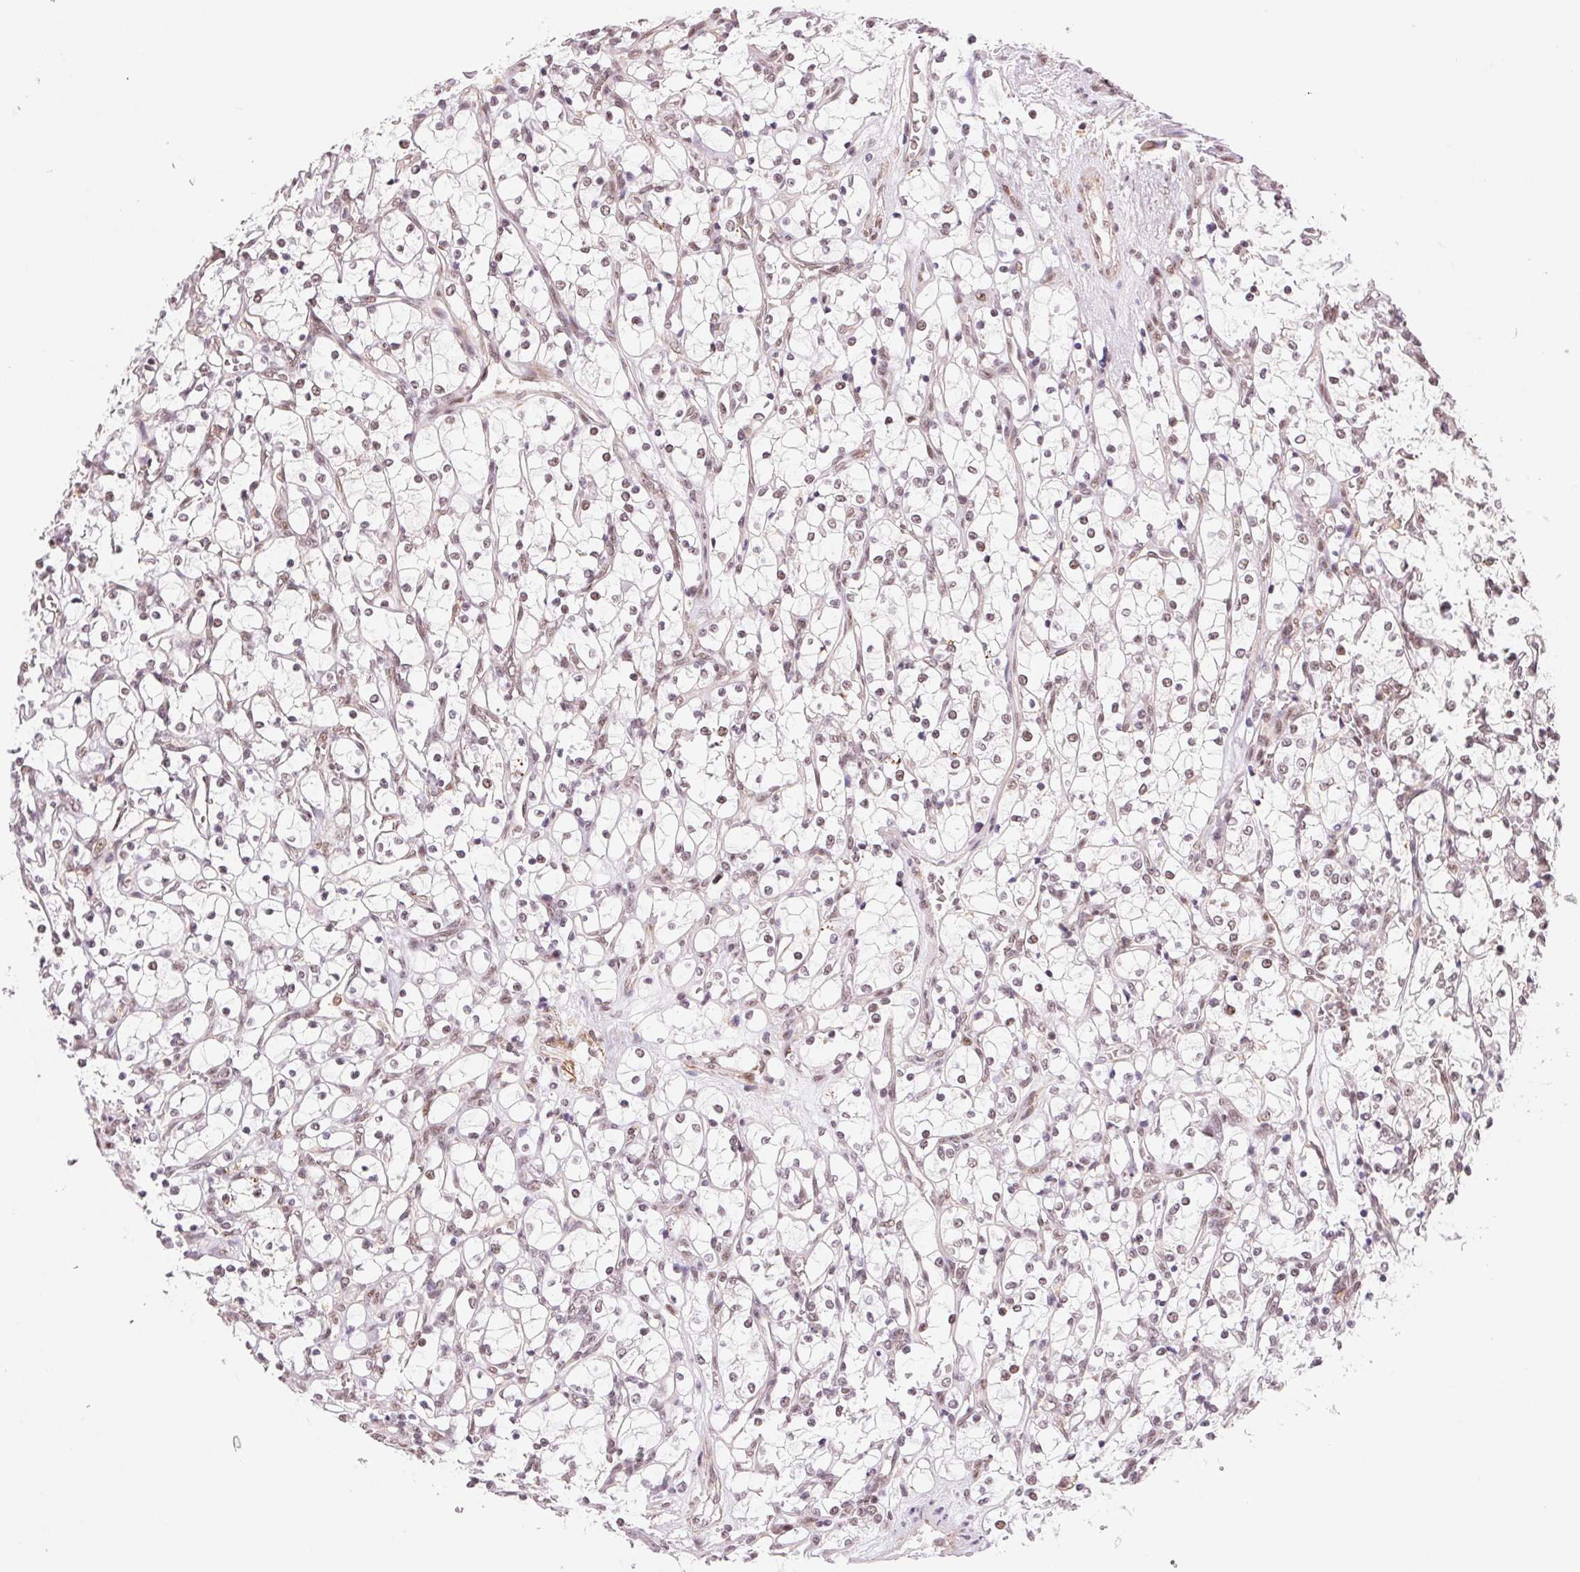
{"staining": {"intensity": "weak", "quantity": "25%-75%", "location": "nuclear"}, "tissue": "renal cancer", "cell_type": "Tumor cells", "image_type": "cancer", "snomed": [{"axis": "morphology", "description": "Adenocarcinoma, NOS"}, {"axis": "topography", "description": "Kidney"}], "caption": "Protein expression analysis of renal cancer exhibits weak nuclear positivity in approximately 25%-75% of tumor cells.", "gene": "HNRNPDL", "patient": {"sex": "female", "age": 69}}